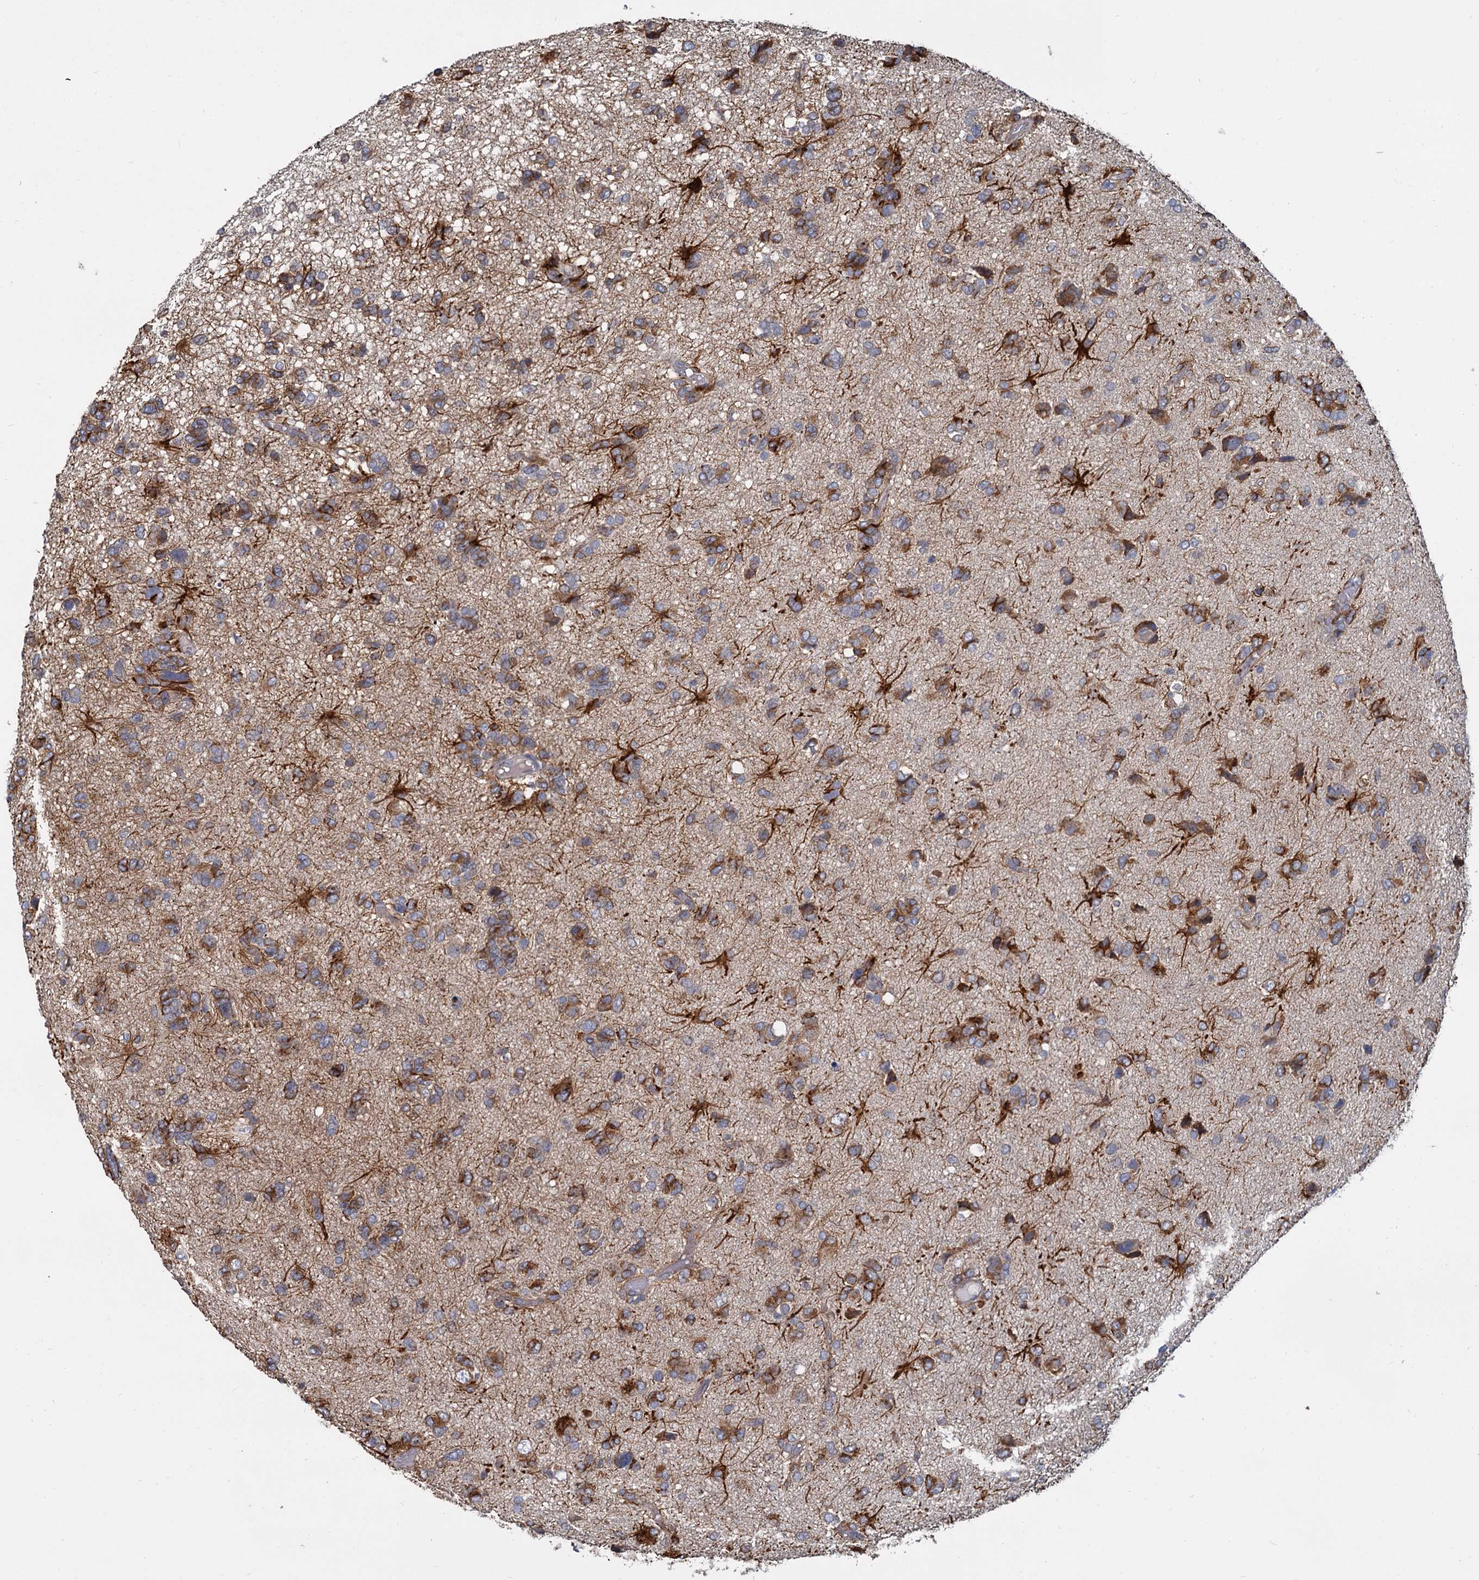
{"staining": {"intensity": "moderate", "quantity": "<25%", "location": "cytoplasmic/membranous"}, "tissue": "glioma", "cell_type": "Tumor cells", "image_type": "cancer", "snomed": [{"axis": "morphology", "description": "Glioma, malignant, High grade"}, {"axis": "topography", "description": "Brain"}], "caption": "IHC (DAB) staining of malignant glioma (high-grade) exhibits moderate cytoplasmic/membranous protein positivity in approximately <25% of tumor cells.", "gene": "LRRC51", "patient": {"sex": "female", "age": 59}}